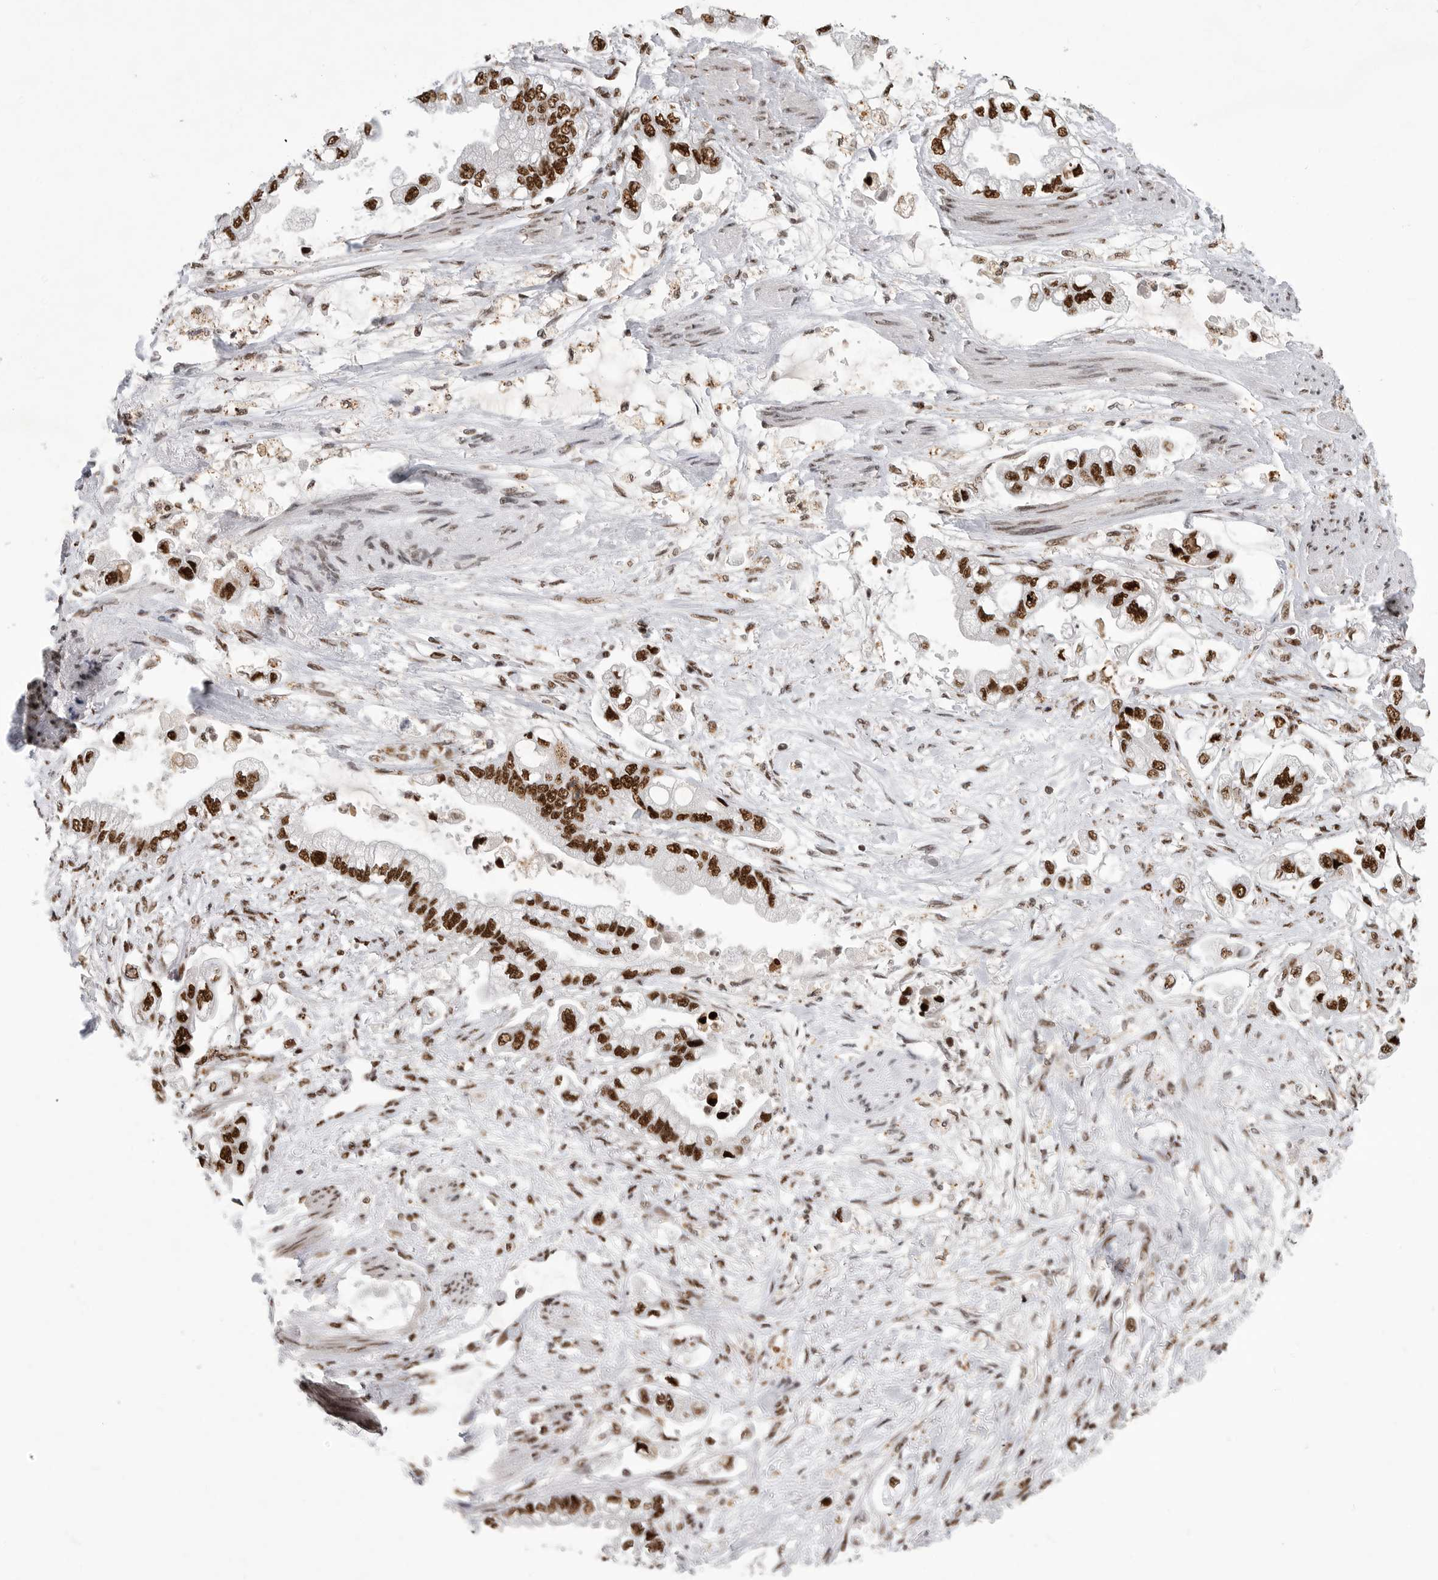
{"staining": {"intensity": "strong", "quantity": ">75%", "location": "nuclear"}, "tissue": "stomach cancer", "cell_type": "Tumor cells", "image_type": "cancer", "snomed": [{"axis": "morphology", "description": "Adenocarcinoma, NOS"}, {"axis": "topography", "description": "Stomach"}], "caption": "The micrograph exhibits staining of stomach cancer, revealing strong nuclear protein positivity (brown color) within tumor cells.", "gene": "BCLAF1", "patient": {"sex": "male", "age": 62}}